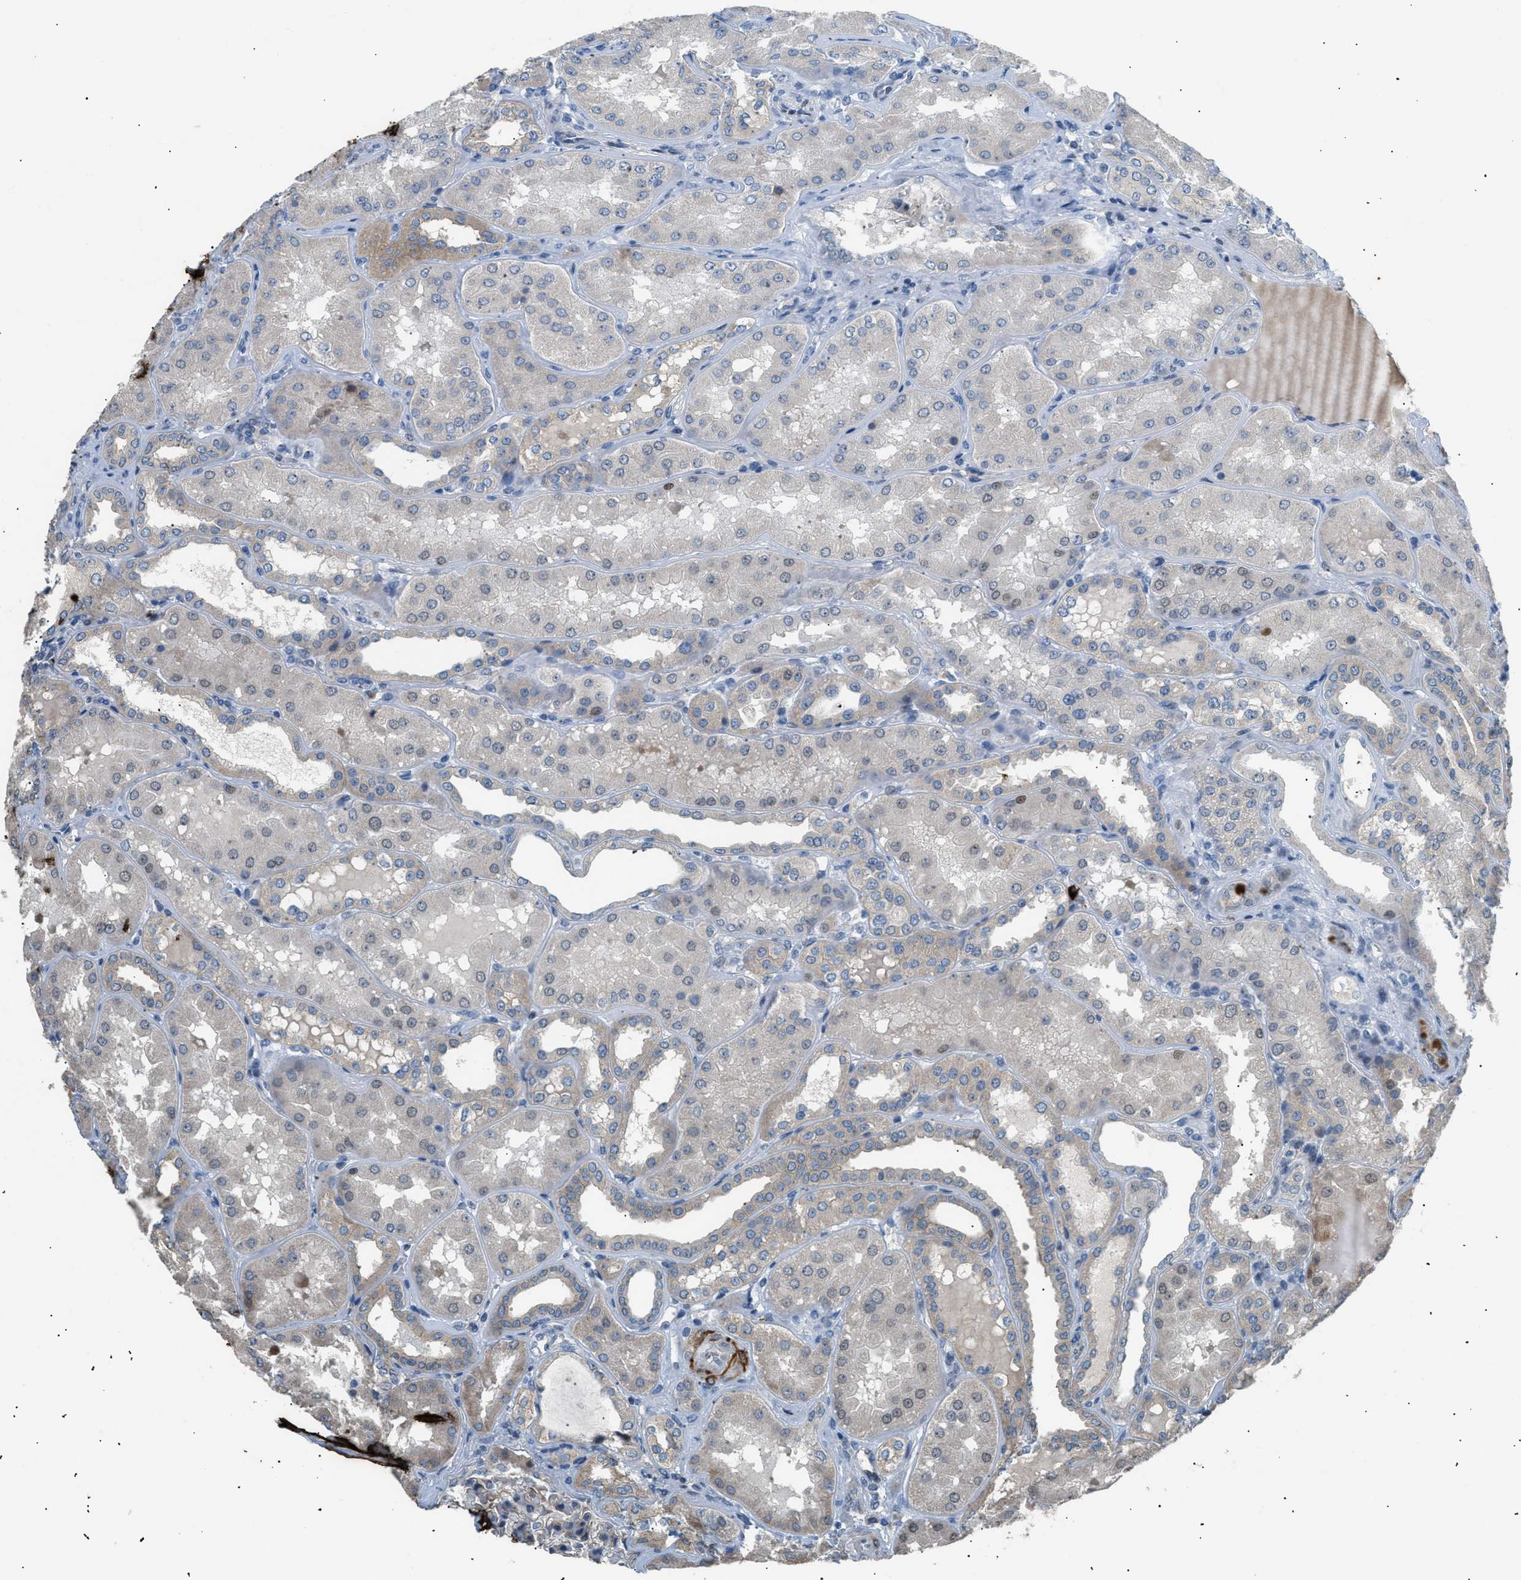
{"staining": {"intensity": "weak", "quantity": "<25%", "location": "cytoplasmic/membranous"}, "tissue": "kidney", "cell_type": "Cells in glomeruli", "image_type": "normal", "snomed": [{"axis": "morphology", "description": "Normal tissue, NOS"}, {"axis": "topography", "description": "Kidney"}], "caption": "IHC image of benign human kidney stained for a protein (brown), which demonstrates no staining in cells in glomeruli. Brightfield microscopy of immunohistochemistry (IHC) stained with DAB (brown) and hematoxylin (blue), captured at high magnification.", "gene": "ICA1", "patient": {"sex": "female", "age": 56}}